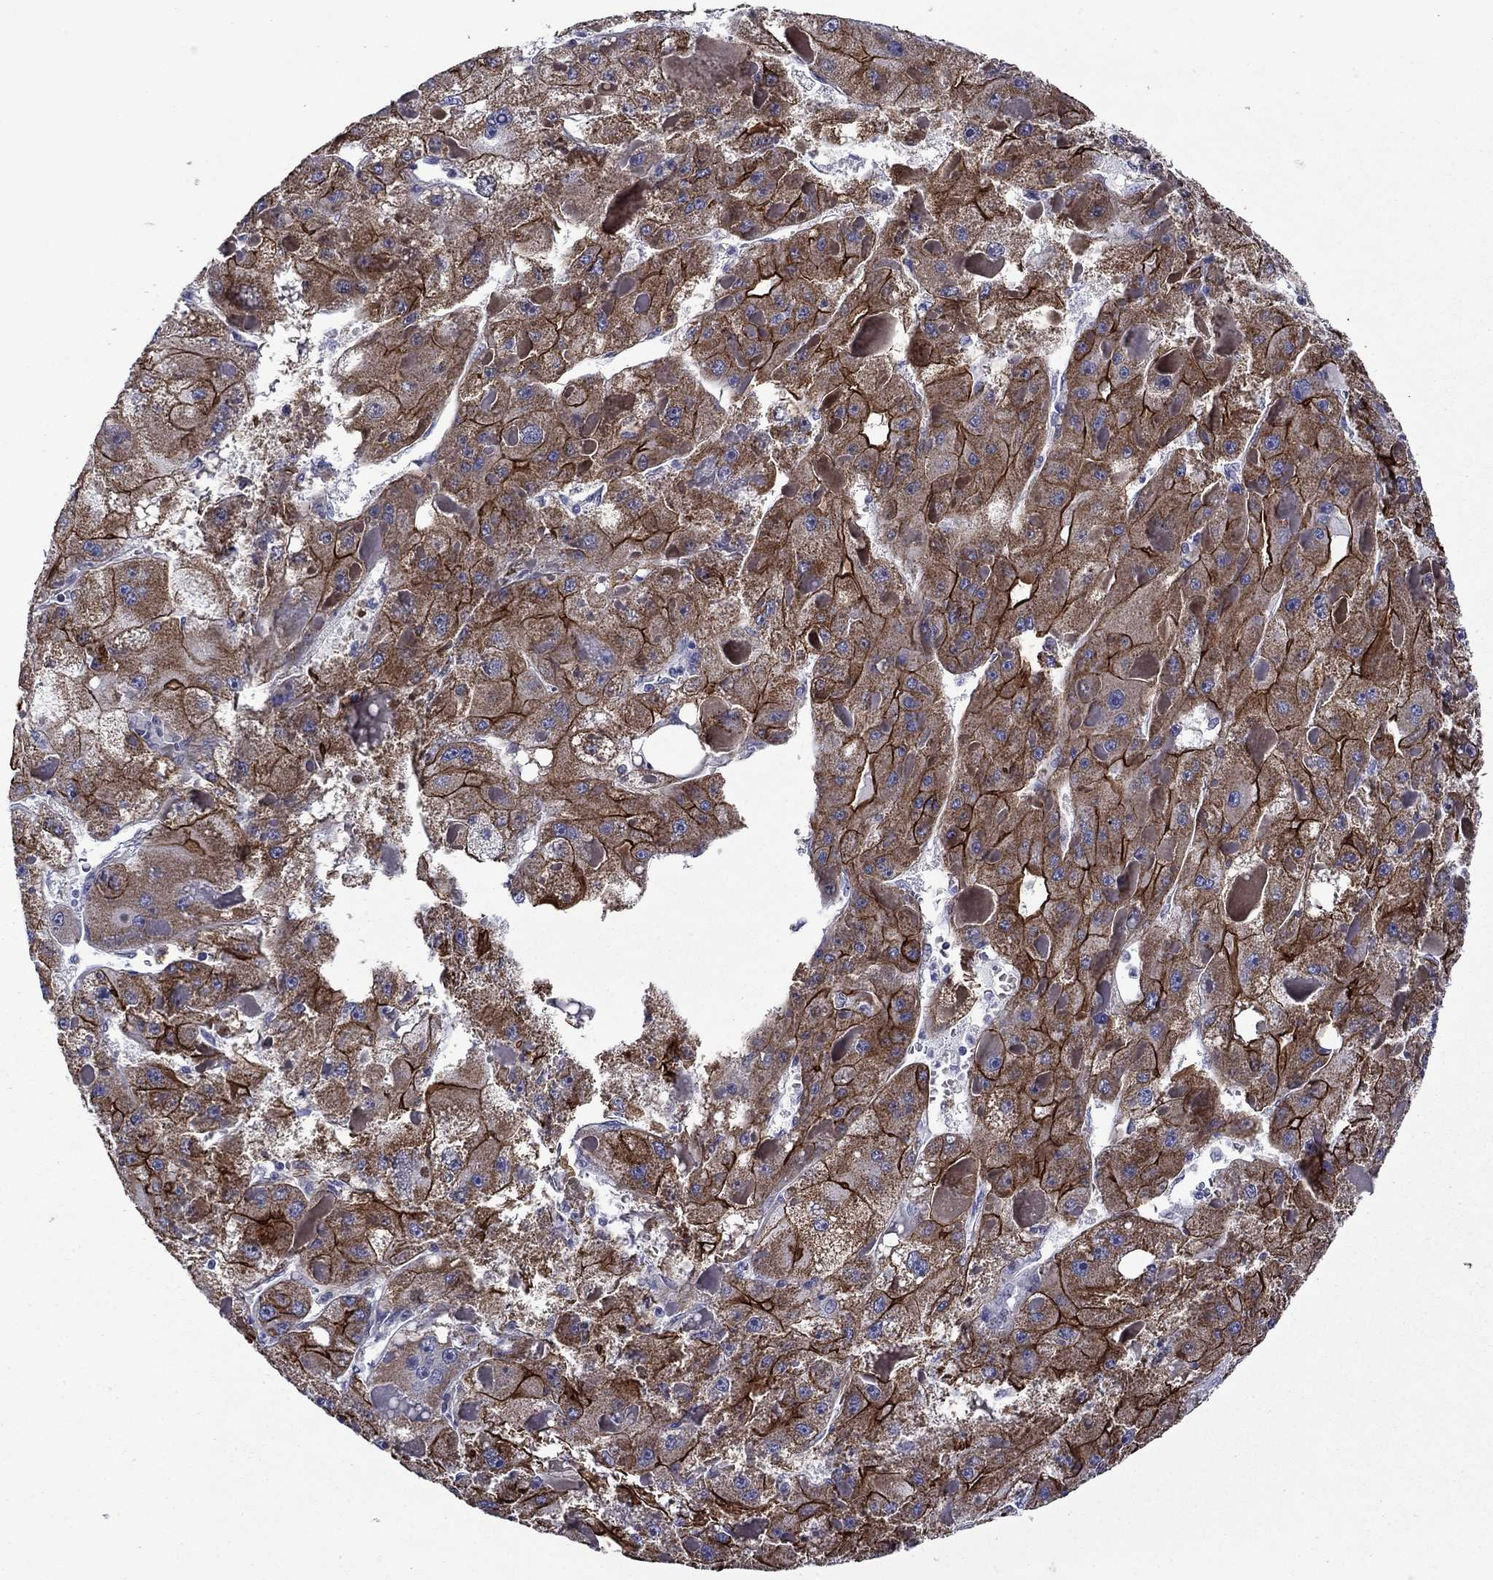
{"staining": {"intensity": "strong", "quantity": "25%-75%", "location": "cytoplasmic/membranous"}, "tissue": "liver cancer", "cell_type": "Tumor cells", "image_type": "cancer", "snomed": [{"axis": "morphology", "description": "Carcinoma, Hepatocellular, NOS"}, {"axis": "topography", "description": "Liver"}], "caption": "Protein expression analysis of human liver cancer reveals strong cytoplasmic/membranous expression in approximately 25%-75% of tumor cells. (Brightfield microscopy of DAB IHC at high magnification).", "gene": "LMO7", "patient": {"sex": "female", "age": 73}}